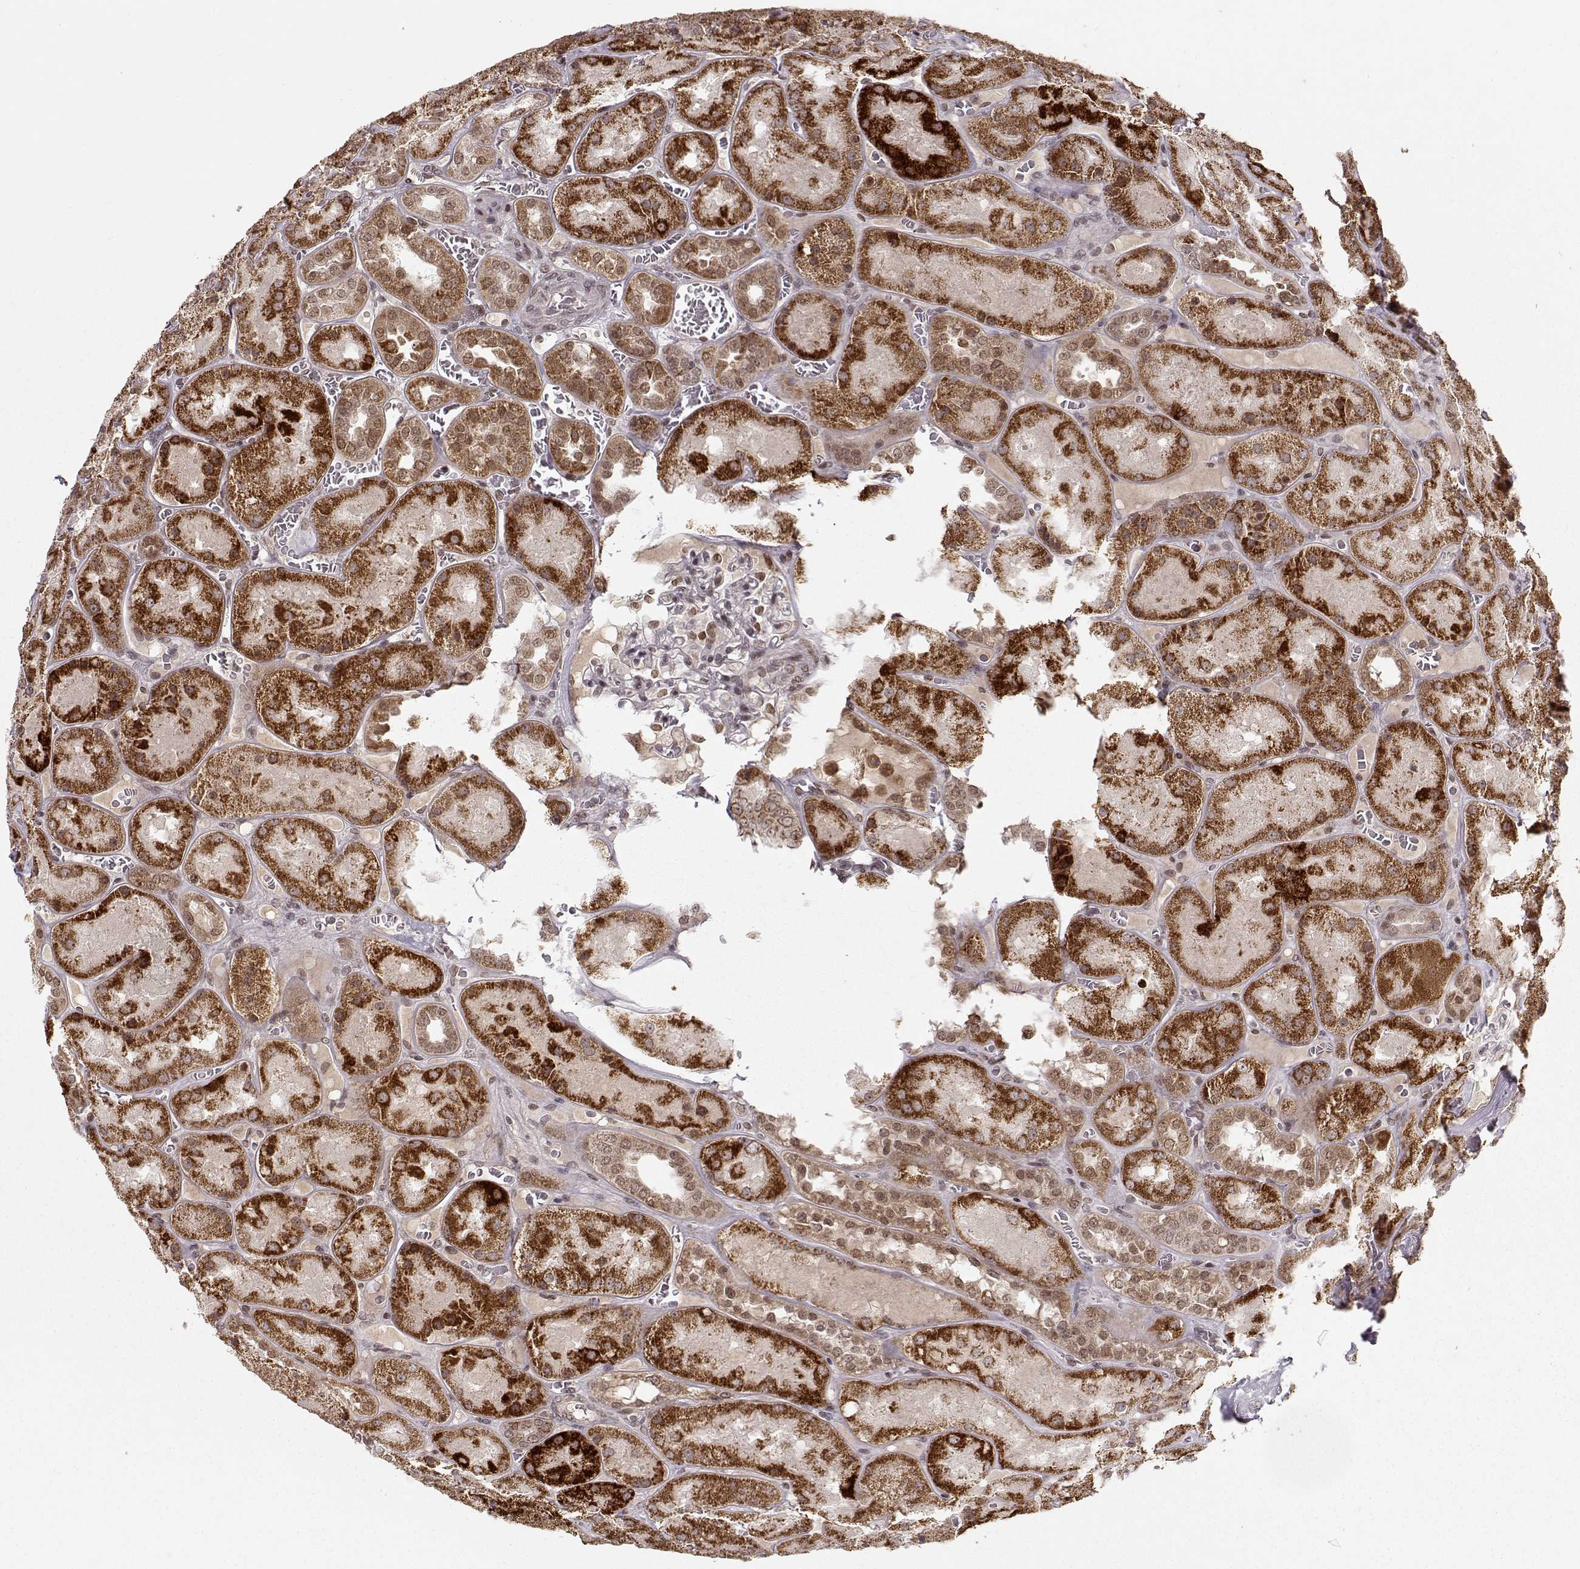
{"staining": {"intensity": "moderate", "quantity": "<25%", "location": "nuclear"}, "tissue": "kidney", "cell_type": "Cells in glomeruli", "image_type": "normal", "snomed": [{"axis": "morphology", "description": "Normal tissue, NOS"}, {"axis": "topography", "description": "Kidney"}], "caption": "IHC photomicrograph of normal human kidney stained for a protein (brown), which displays low levels of moderate nuclear positivity in about <25% of cells in glomeruli.", "gene": "RAI1", "patient": {"sex": "male", "age": 73}}